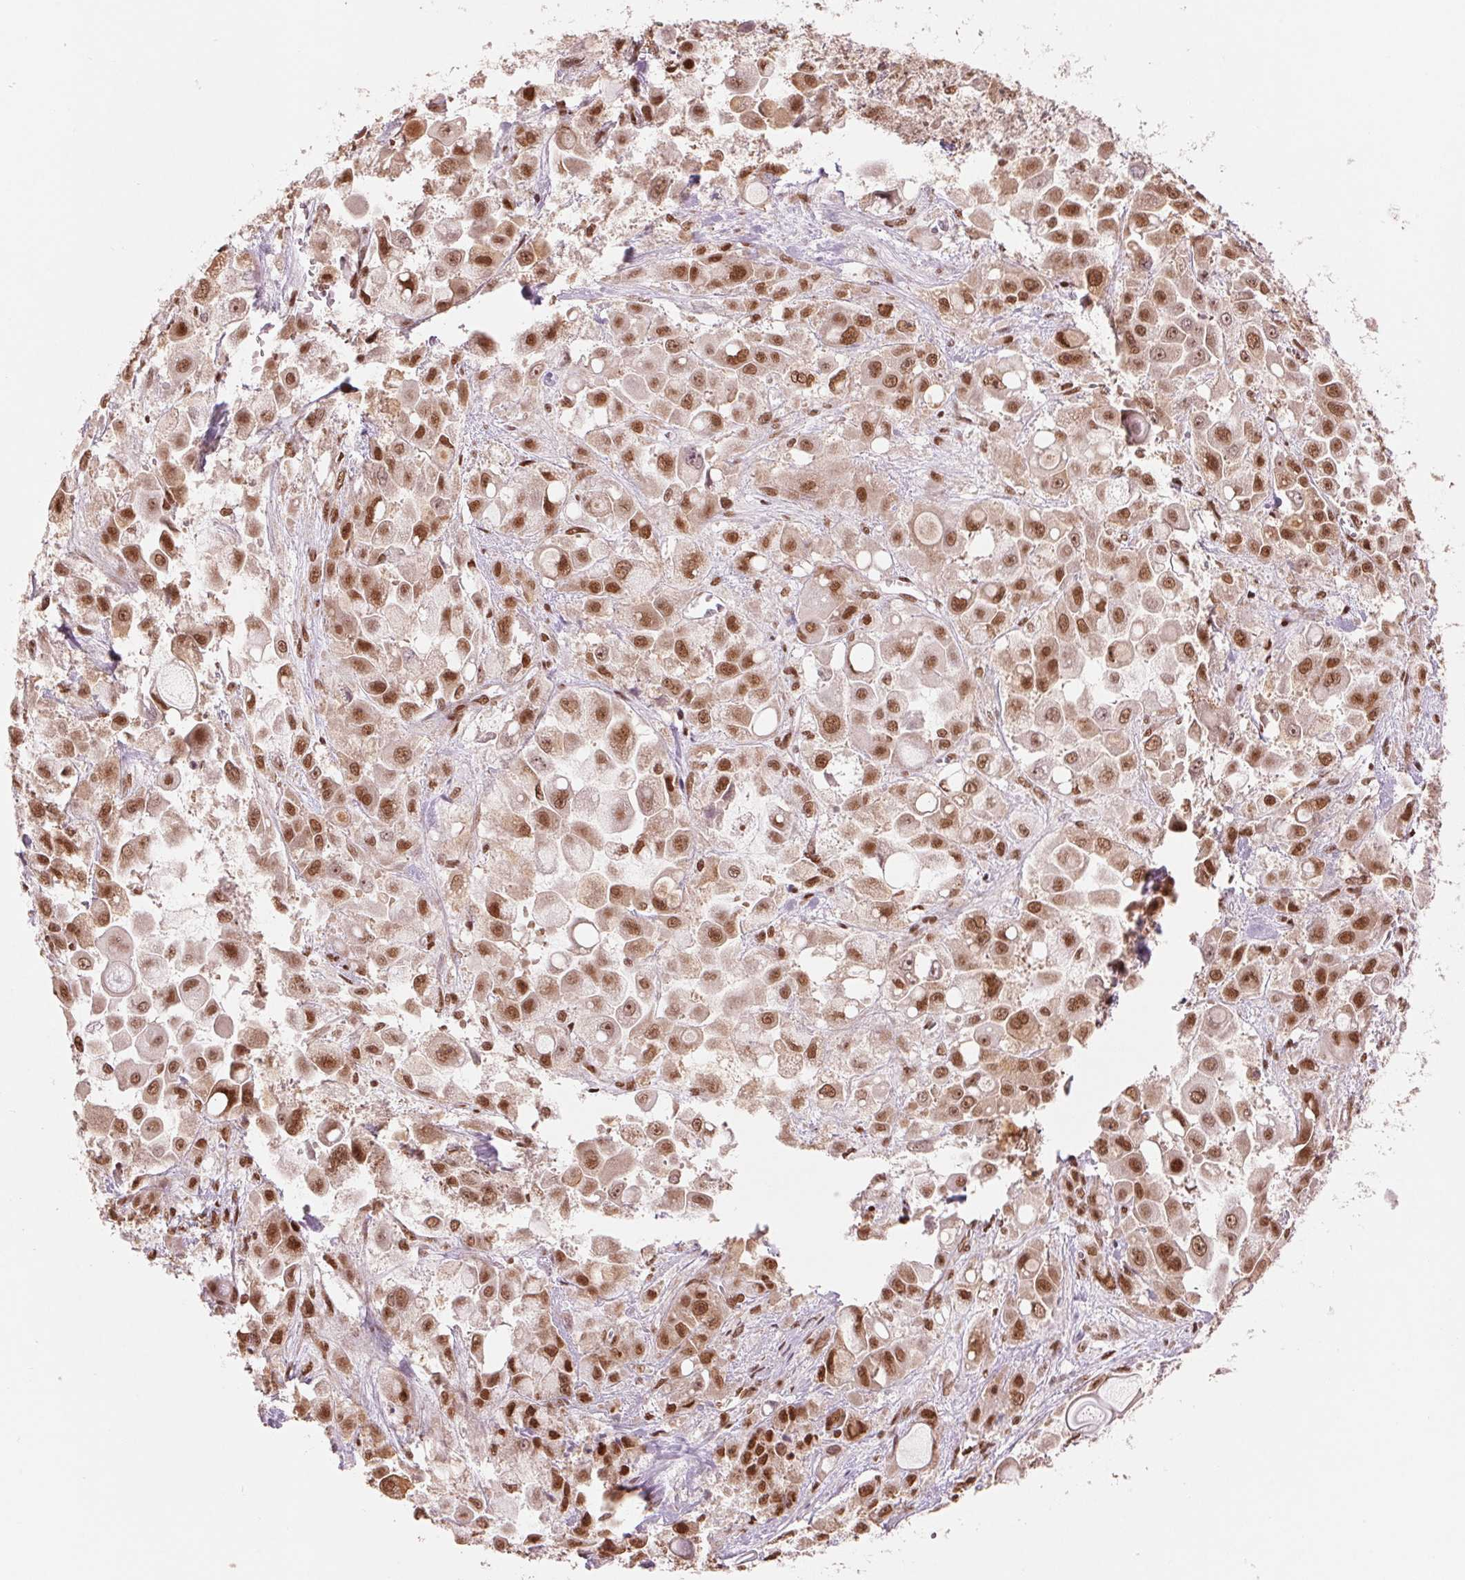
{"staining": {"intensity": "moderate", "quantity": ">75%", "location": "nuclear"}, "tissue": "stomach cancer", "cell_type": "Tumor cells", "image_type": "cancer", "snomed": [{"axis": "morphology", "description": "Adenocarcinoma, NOS"}, {"axis": "topography", "description": "Stomach"}], "caption": "IHC micrograph of stomach adenocarcinoma stained for a protein (brown), which reveals medium levels of moderate nuclear staining in about >75% of tumor cells.", "gene": "TTLL9", "patient": {"sex": "female", "age": 76}}